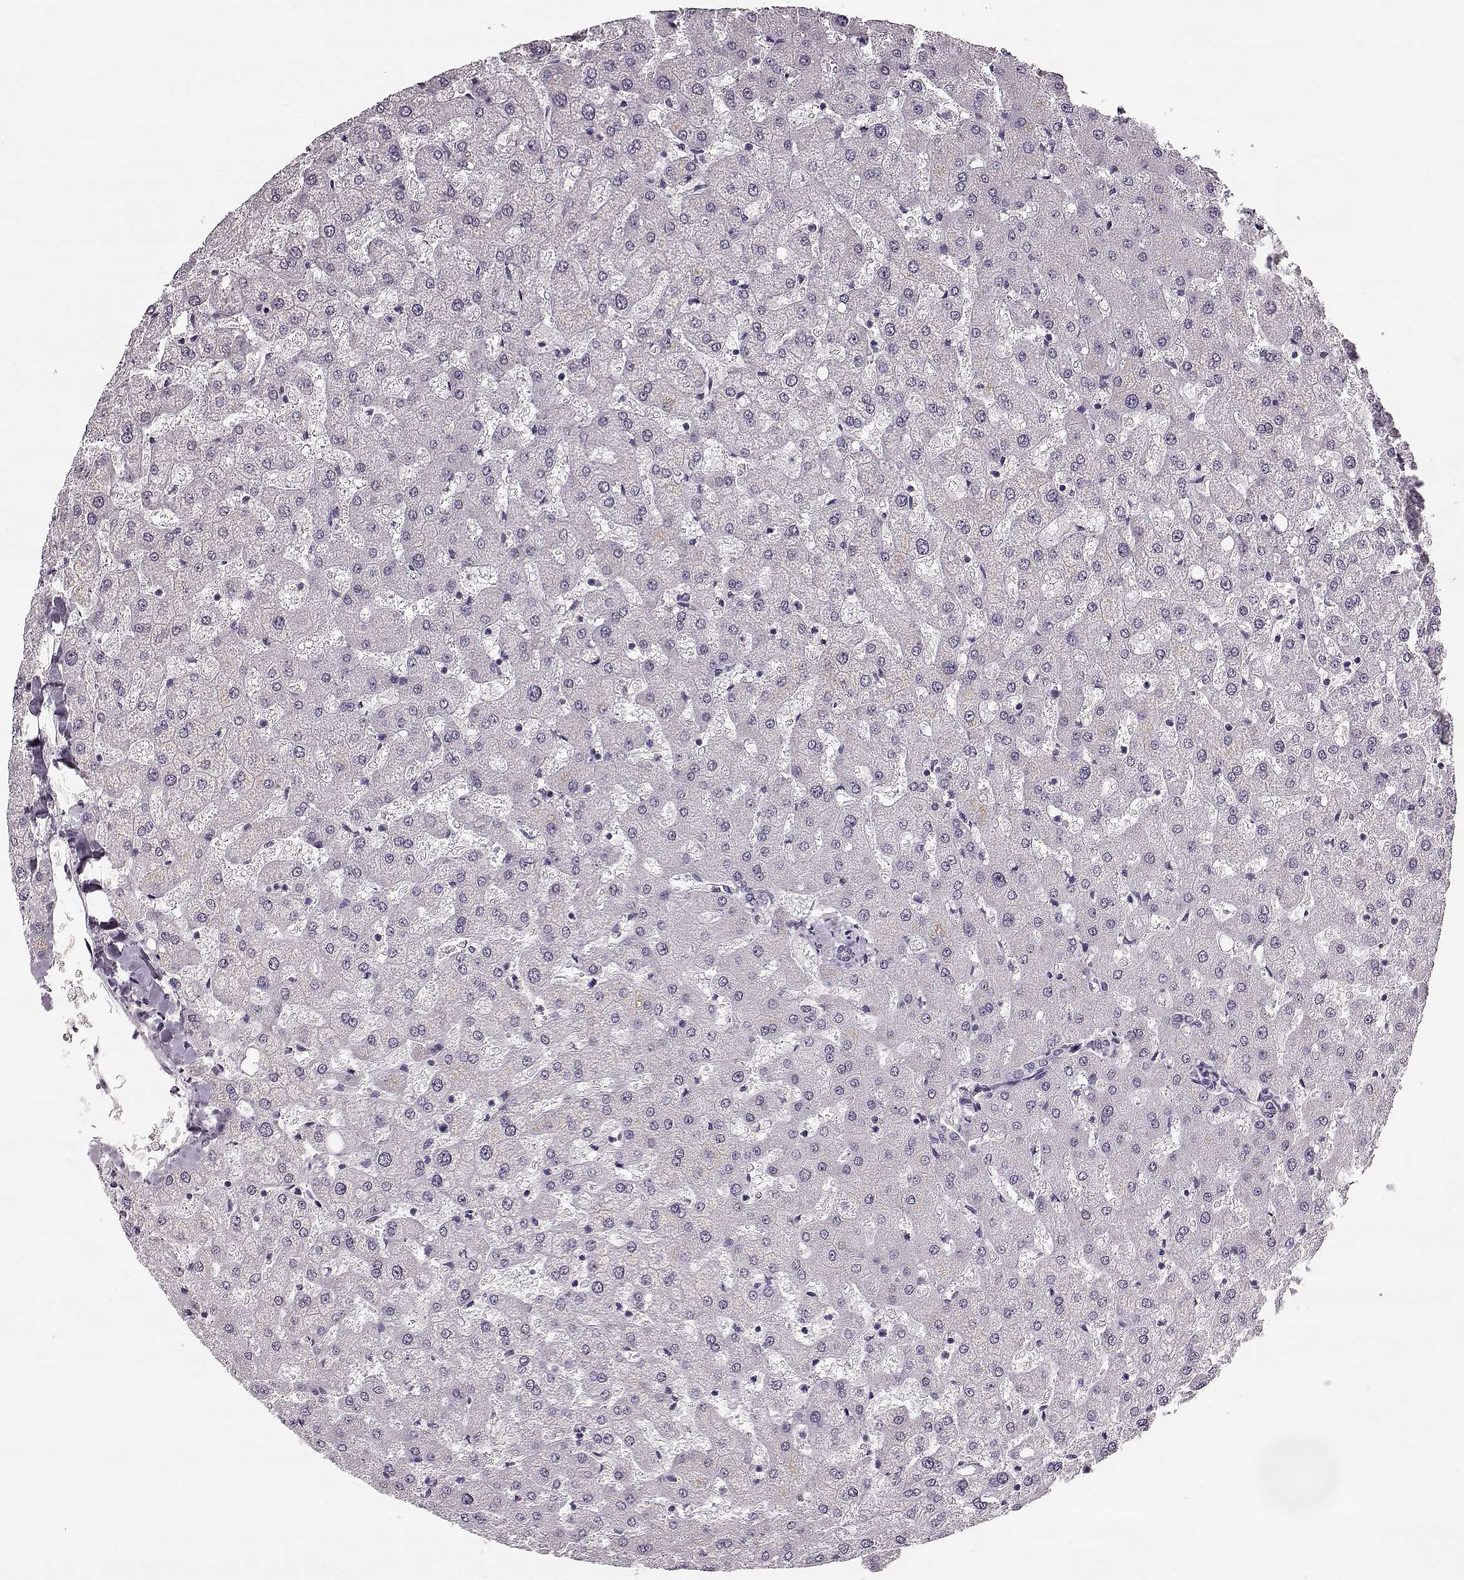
{"staining": {"intensity": "negative", "quantity": "none", "location": "none"}, "tissue": "liver", "cell_type": "Cholangiocytes", "image_type": "normal", "snomed": [{"axis": "morphology", "description": "Normal tissue, NOS"}, {"axis": "topography", "description": "Liver"}], "caption": "DAB (3,3'-diaminobenzidine) immunohistochemical staining of unremarkable human liver shows no significant positivity in cholangiocytes.", "gene": "MAP6D1", "patient": {"sex": "female", "age": 50}}